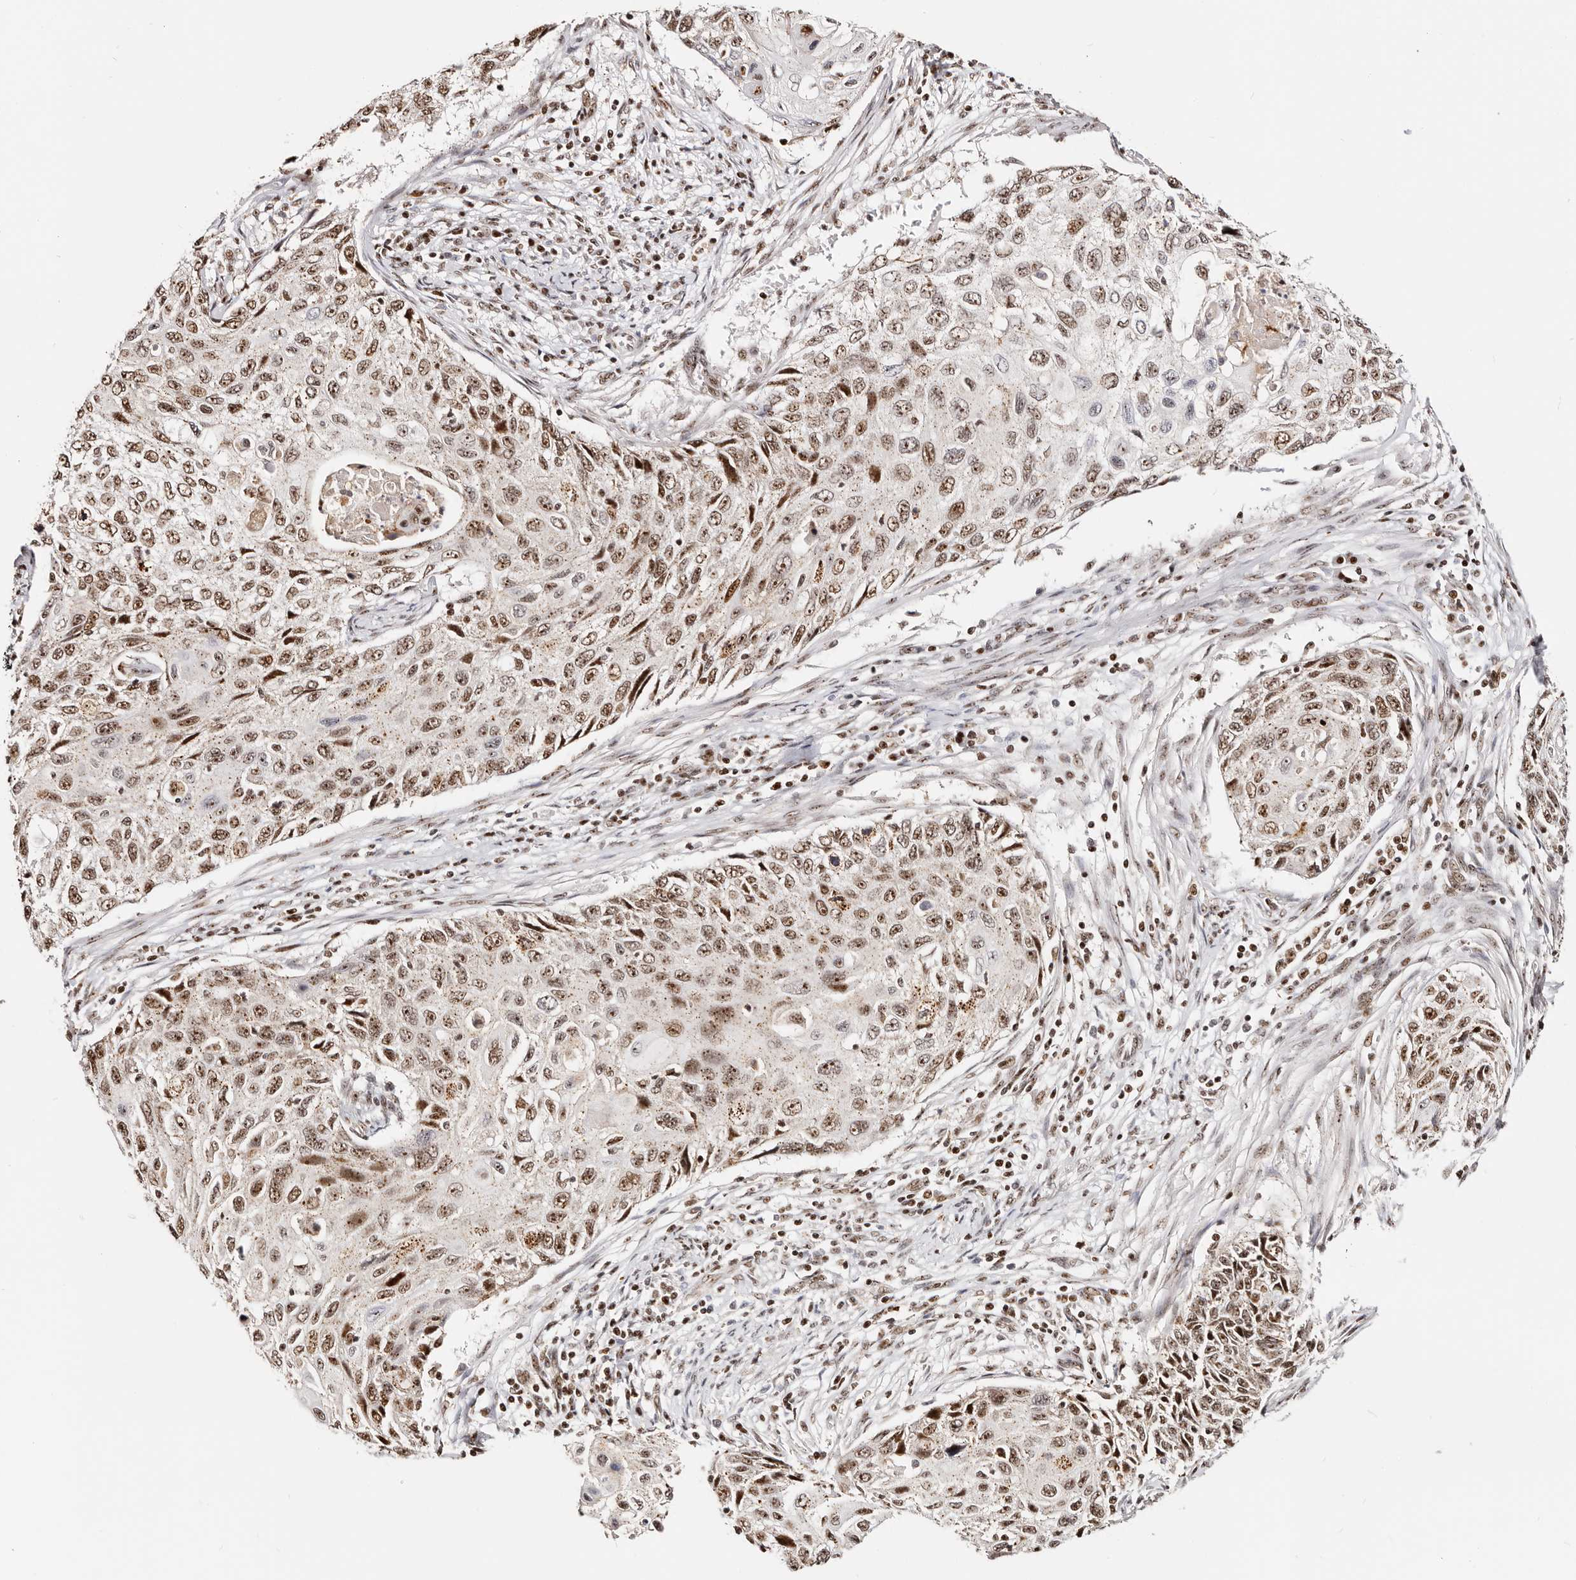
{"staining": {"intensity": "strong", "quantity": ">75%", "location": "nuclear"}, "tissue": "cervical cancer", "cell_type": "Tumor cells", "image_type": "cancer", "snomed": [{"axis": "morphology", "description": "Squamous cell carcinoma, NOS"}, {"axis": "topography", "description": "Cervix"}], "caption": "Protein analysis of squamous cell carcinoma (cervical) tissue demonstrates strong nuclear expression in about >75% of tumor cells.", "gene": "IQGAP3", "patient": {"sex": "female", "age": 70}}